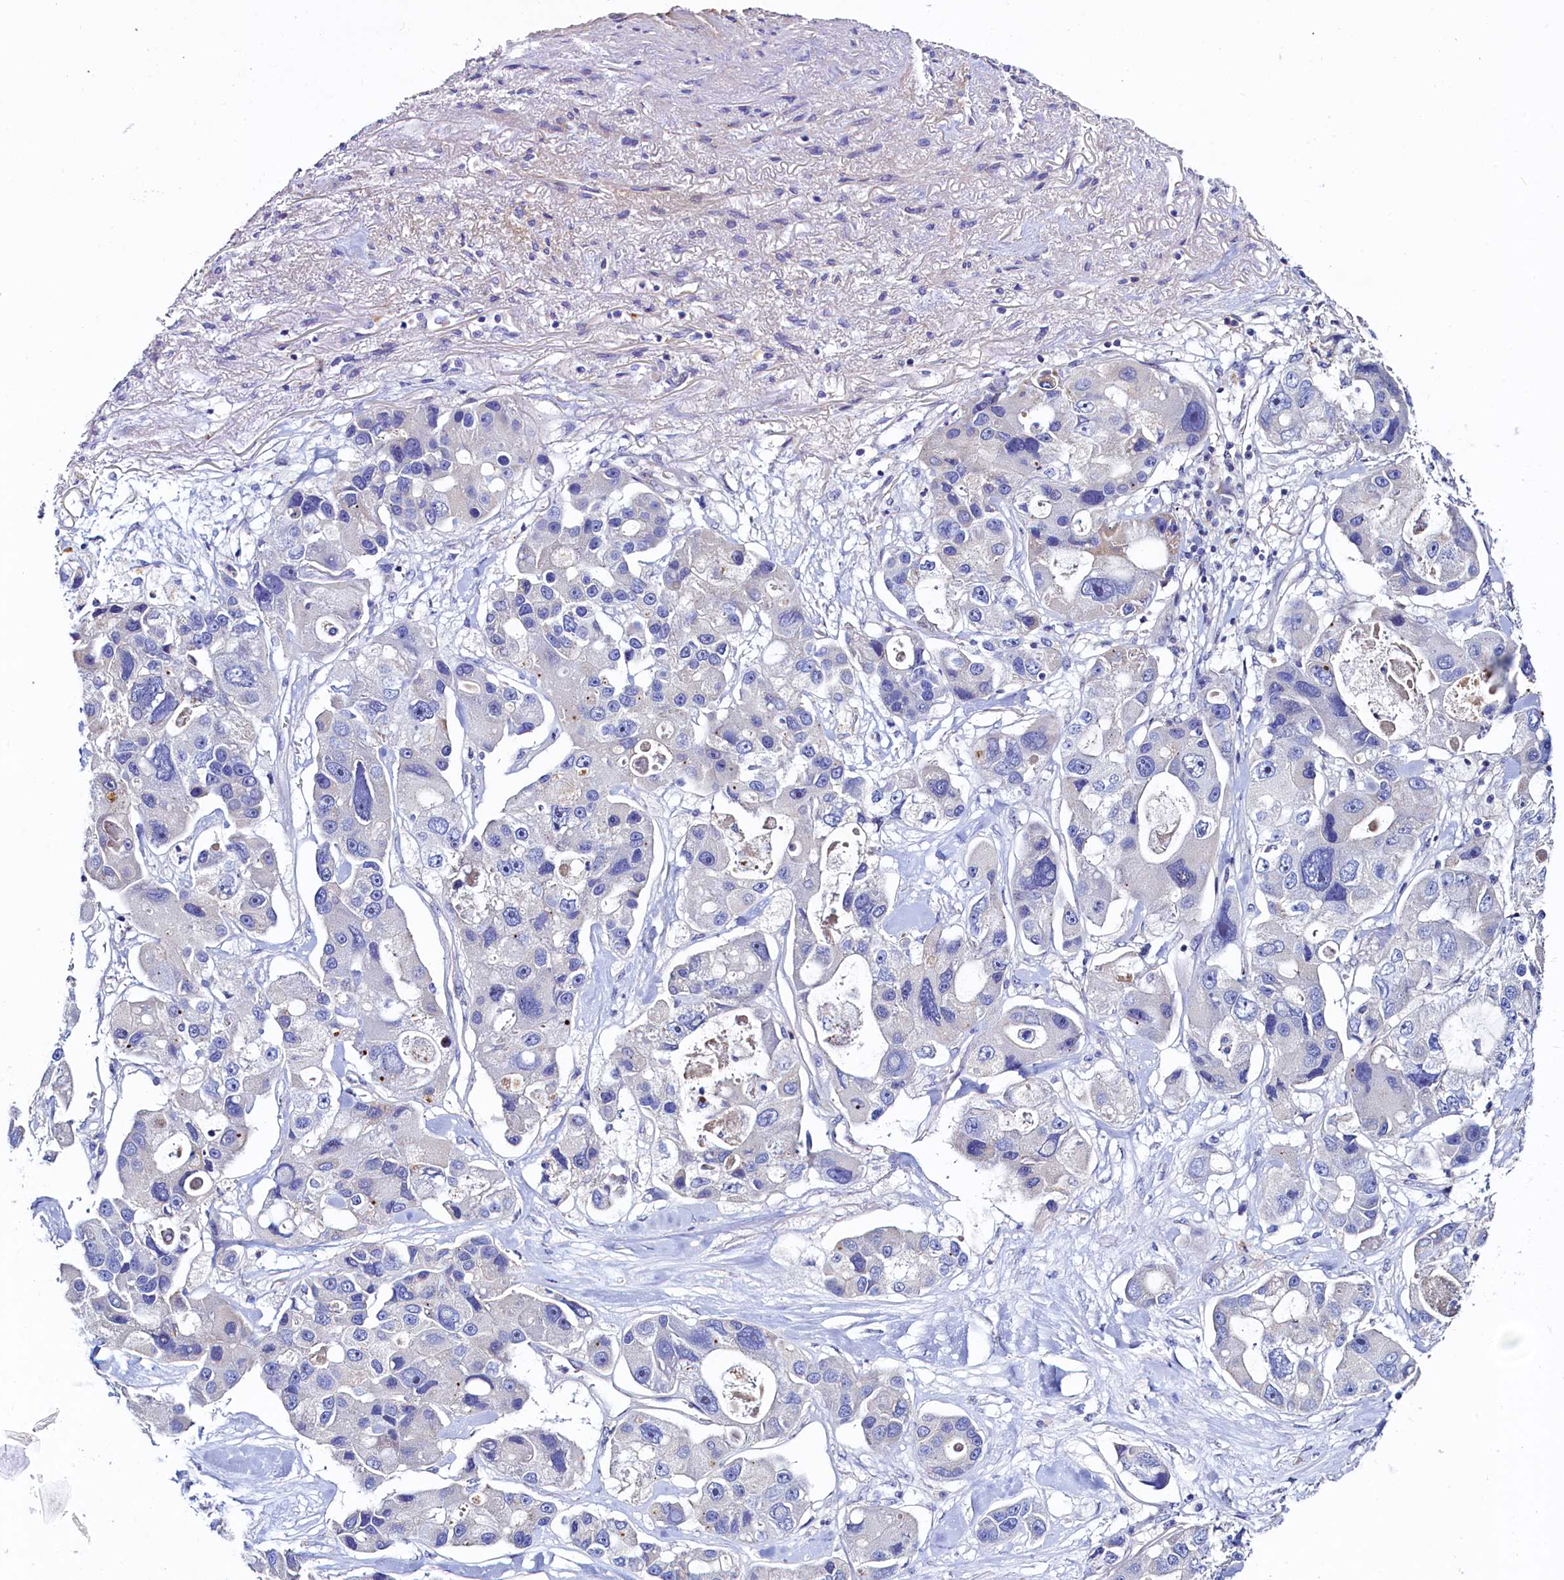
{"staining": {"intensity": "negative", "quantity": "none", "location": "none"}, "tissue": "lung cancer", "cell_type": "Tumor cells", "image_type": "cancer", "snomed": [{"axis": "morphology", "description": "Adenocarcinoma, NOS"}, {"axis": "topography", "description": "Lung"}], "caption": "DAB (3,3'-diaminobenzidine) immunohistochemical staining of human lung cancer shows no significant expression in tumor cells. Brightfield microscopy of immunohistochemistry stained with DAB (3,3'-diaminobenzidine) (brown) and hematoxylin (blue), captured at high magnification.", "gene": "ASTE1", "patient": {"sex": "female", "age": 54}}